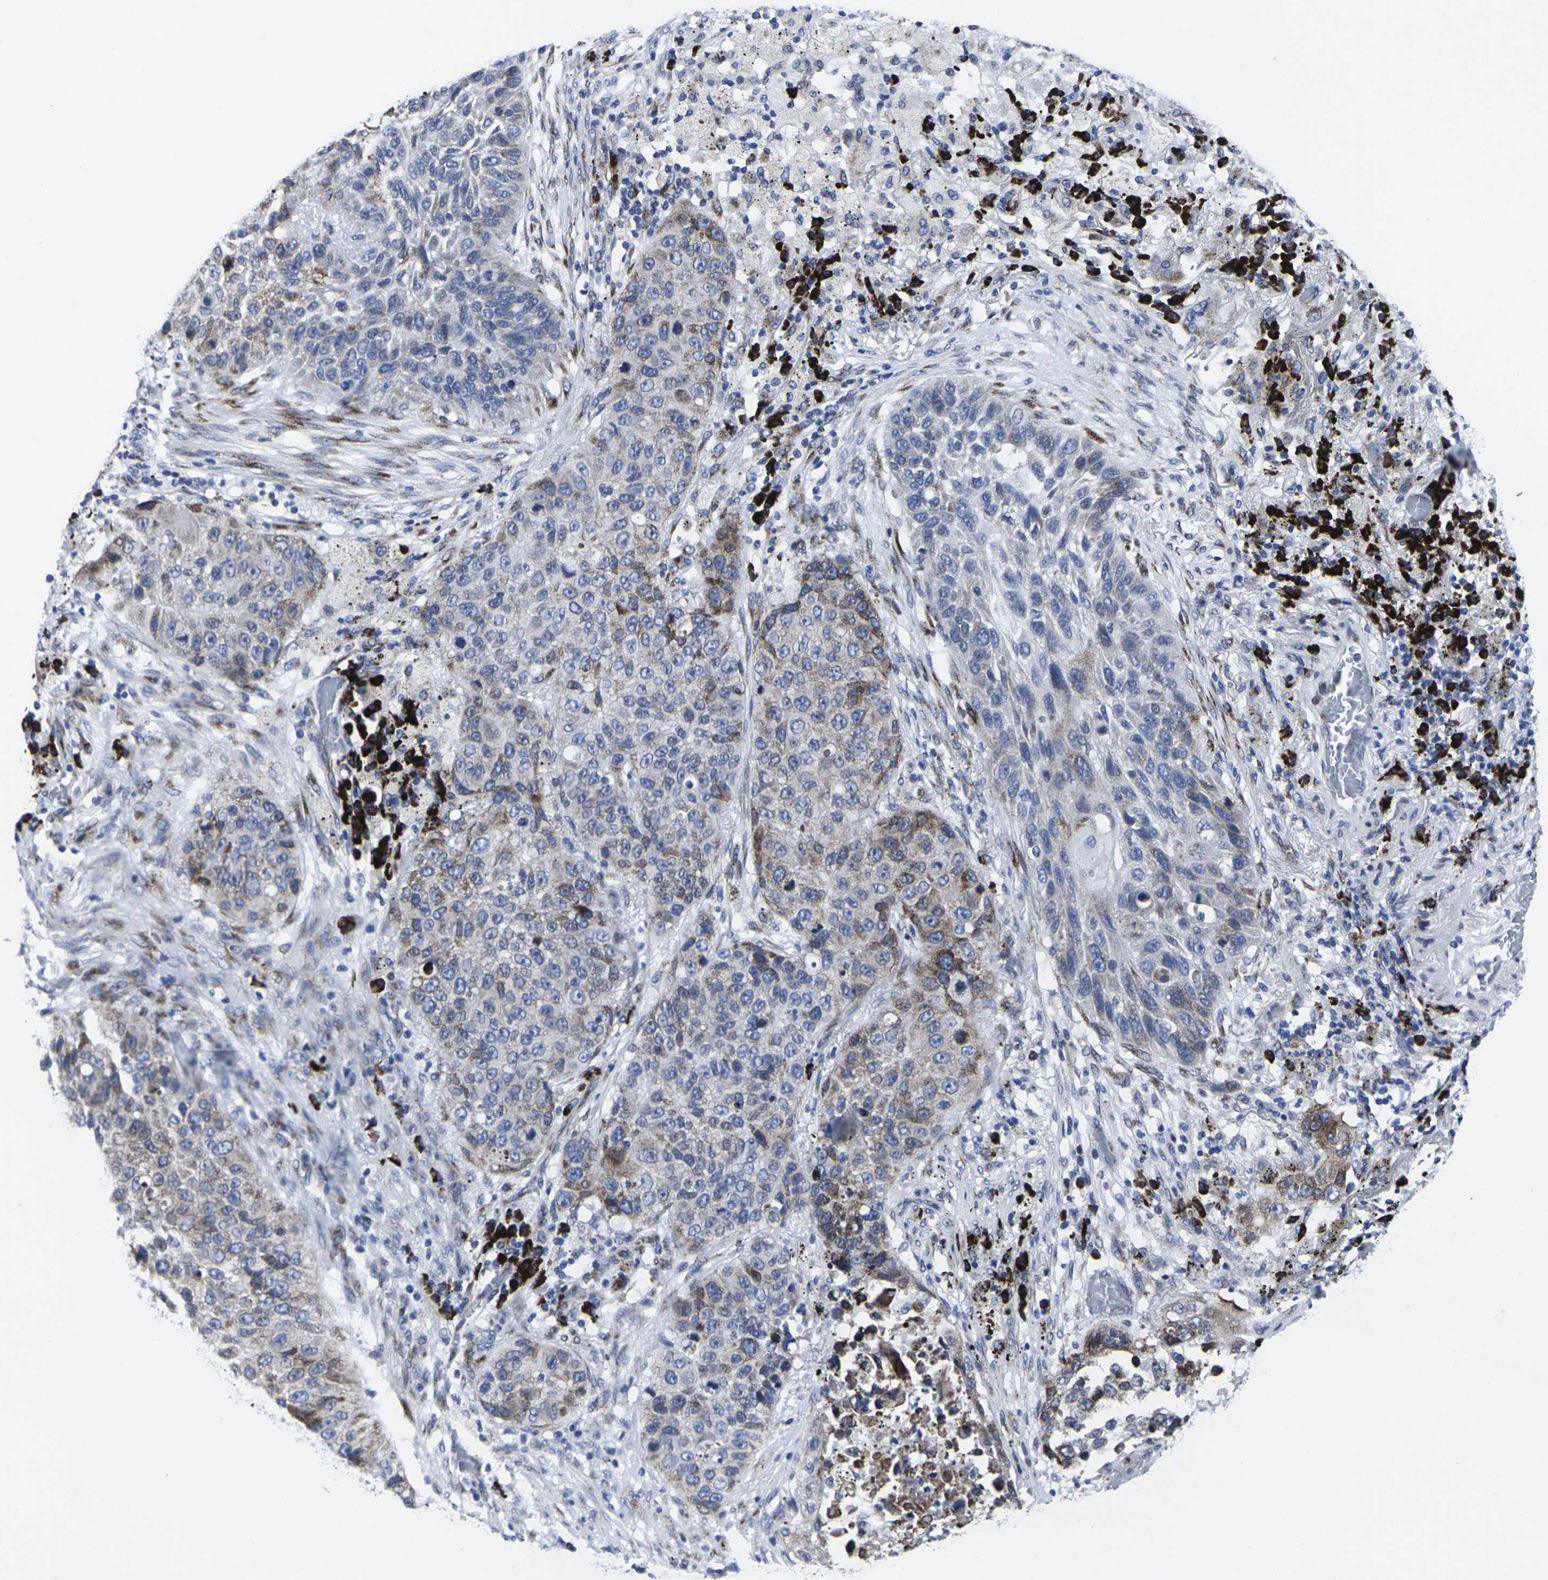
{"staining": {"intensity": "moderate", "quantity": "<25%", "location": "cytoplasmic/membranous"}, "tissue": "lung cancer", "cell_type": "Tumor cells", "image_type": "cancer", "snomed": [{"axis": "morphology", "description": "Squamous cell carcinoma, NOS"}, {"axis": "topography", "description": "Lung"}], "caption": "Protein analysis of lung cancer (squamous cell carcinoma) tissue reveals moderate cytoplasmic/membranous positivity in approximately <25% of tumor cells.", "gene": "RPN1", "patient": {"sex": "male", "age": 57}}